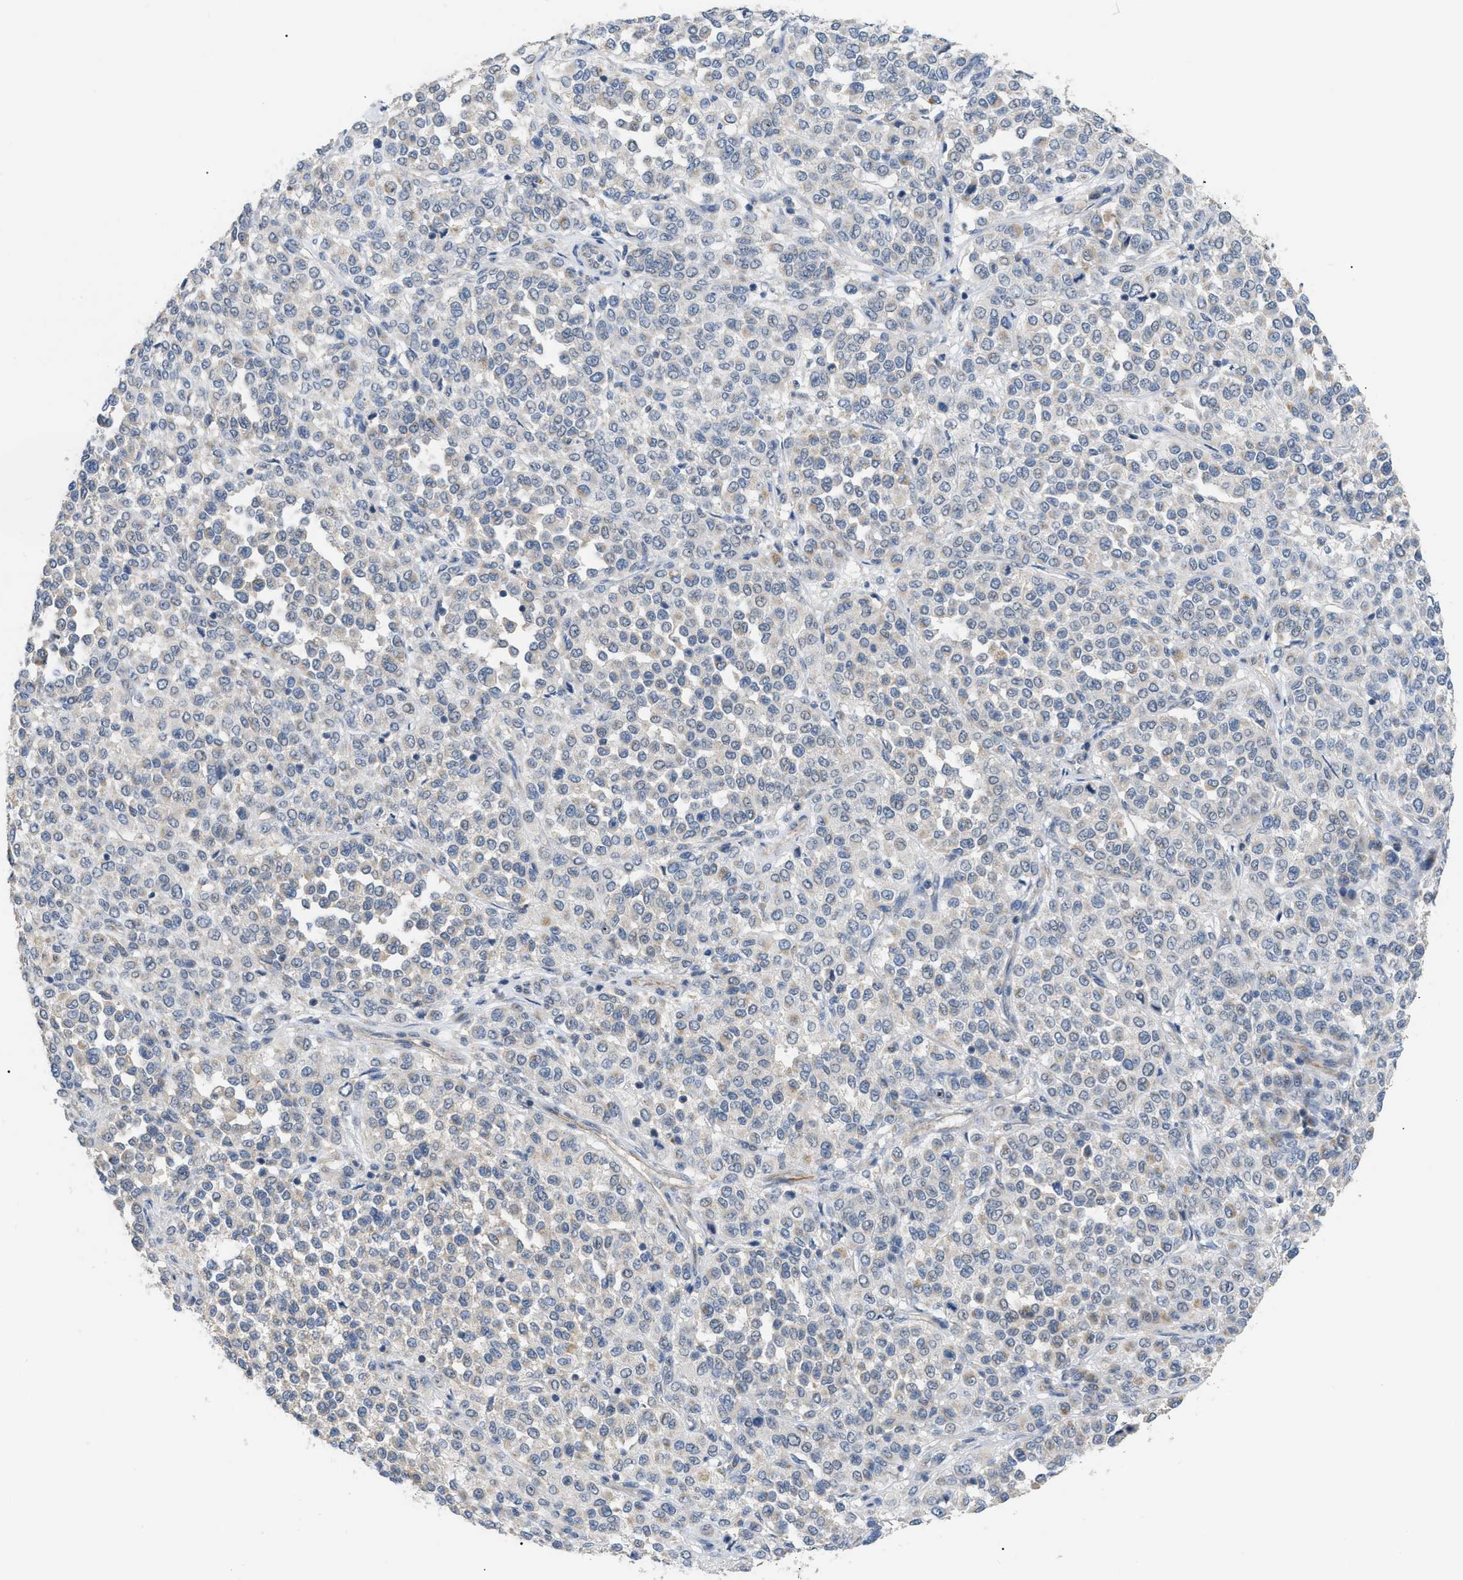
{"staining": {"intensity": "weak", "quantity": "<25%", "location": "cytoplasmic/membranous"}, "tissue": "melanoma", "cell_type": "Tumor cells", "image_type": "cancer", "snomed": [{"axis": "morphology", "description": "Malignant melanoma, Metastatic site"}, {"axis": "topography", "description": "Pancreas"}], "caption": "Image shows no protein staining in tumor cells of malignant melanoma (metastatic site) tissue.", "gene": "DHX58", "patient": {"sex": "female", "age": 30}}